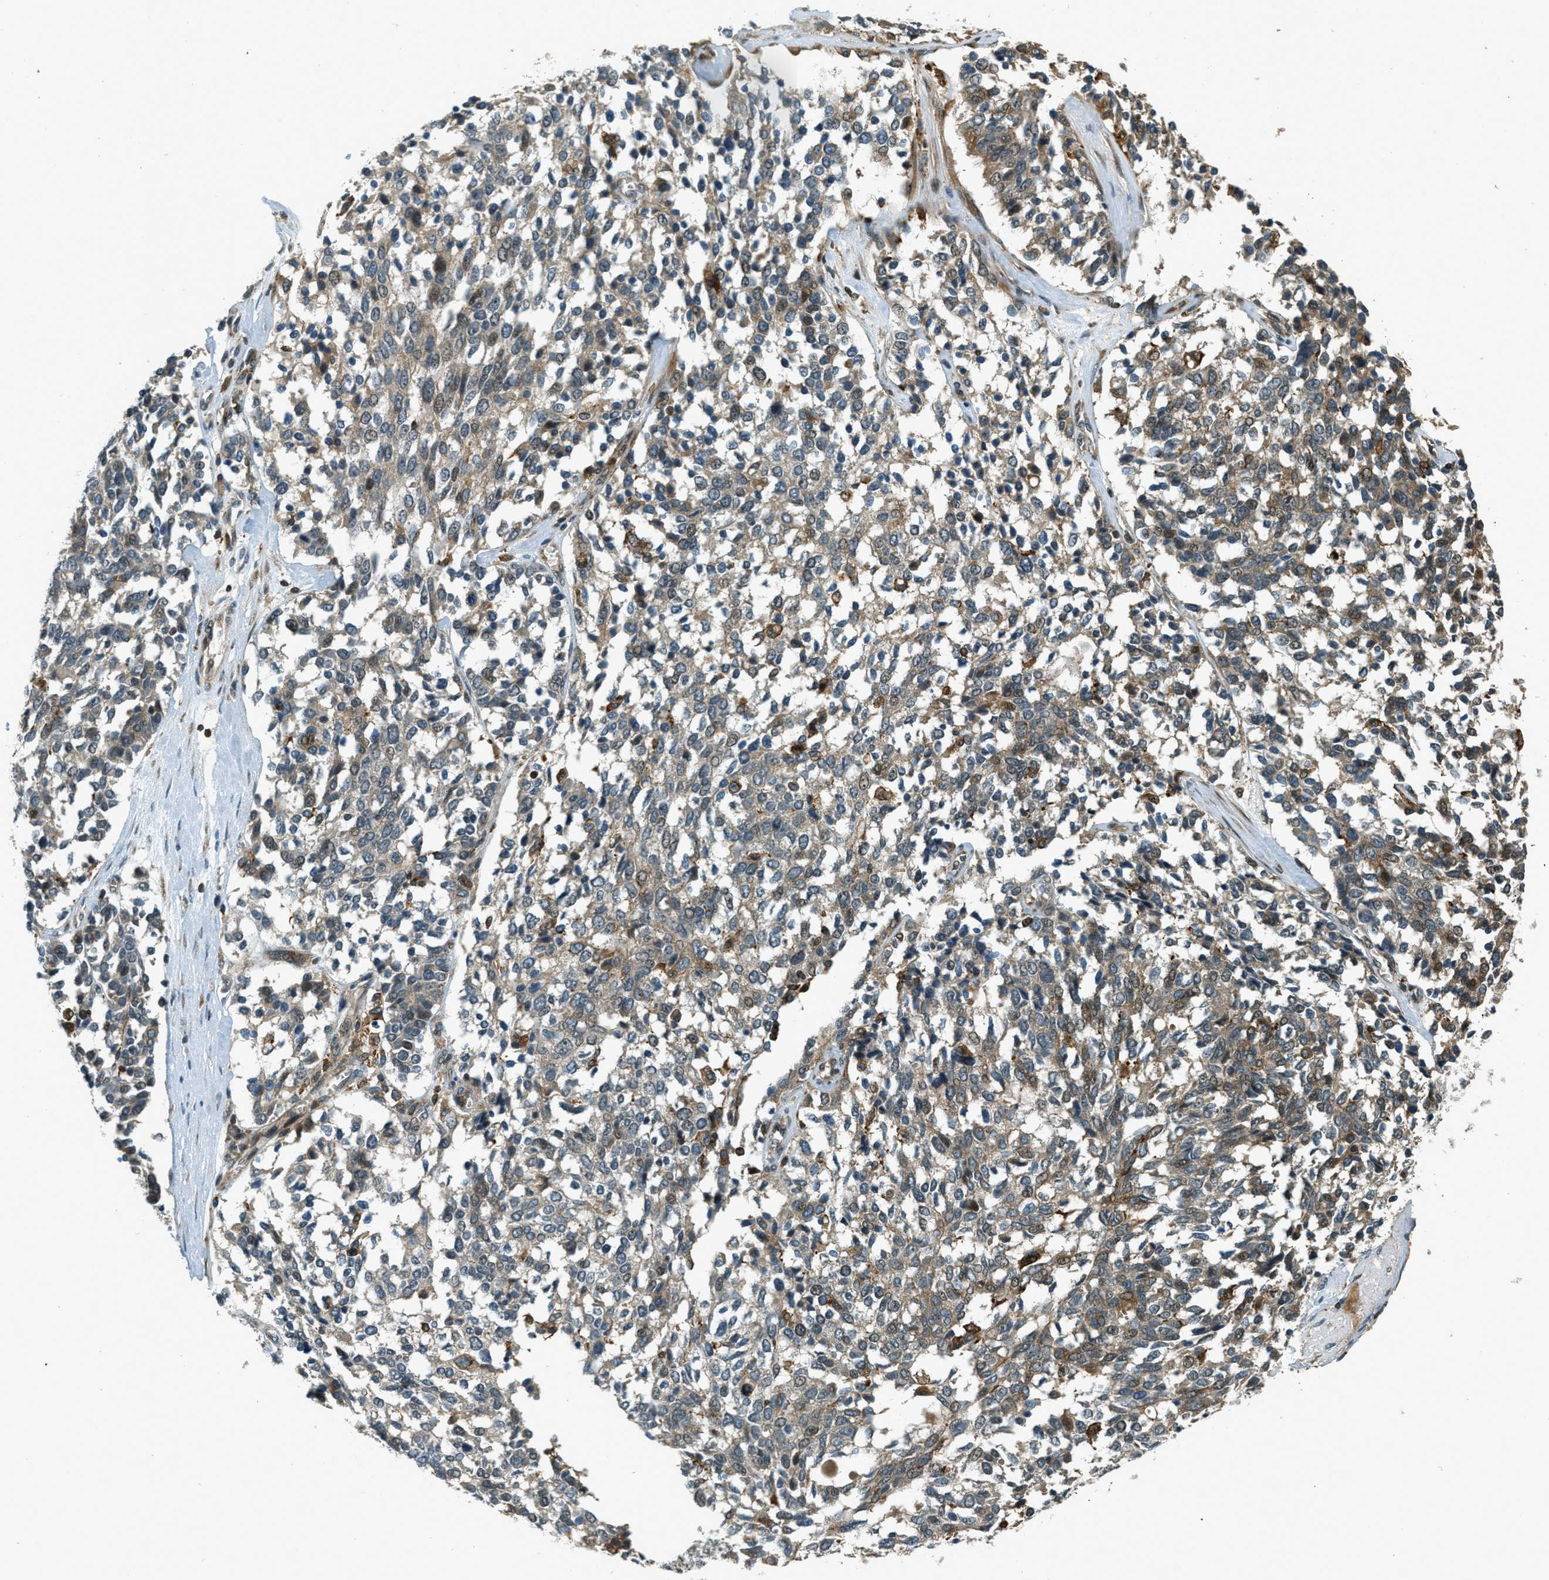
{"staining": {"intensity": "moderate", "quantity": "25%-75%", "location": "cytoplasmic/membranous"}, "tissue": "ovarian cancer", "cell_type": "Tumor cells", "image_type": "cancer", "snomed": [{"axis": "morphology", "description": "Cystadenocarcinoma, serous, NOS"}, {"axis": "topography", "description": "Ovary"}], "caption": "High-magnification brightfield microscopy of ovarian cancer (serous cystadenocarcinoma) stained with DAB (3,3'-diaminobenzidine) (brown) and counterstained with hematoxylin (blue). tumor cells exhibit moderate cytoplasmic/membranous staining is seen in approximately25%-75% of cells.", "gene": "PTPN23", "patient": {"sex": "female", "age": 44}}